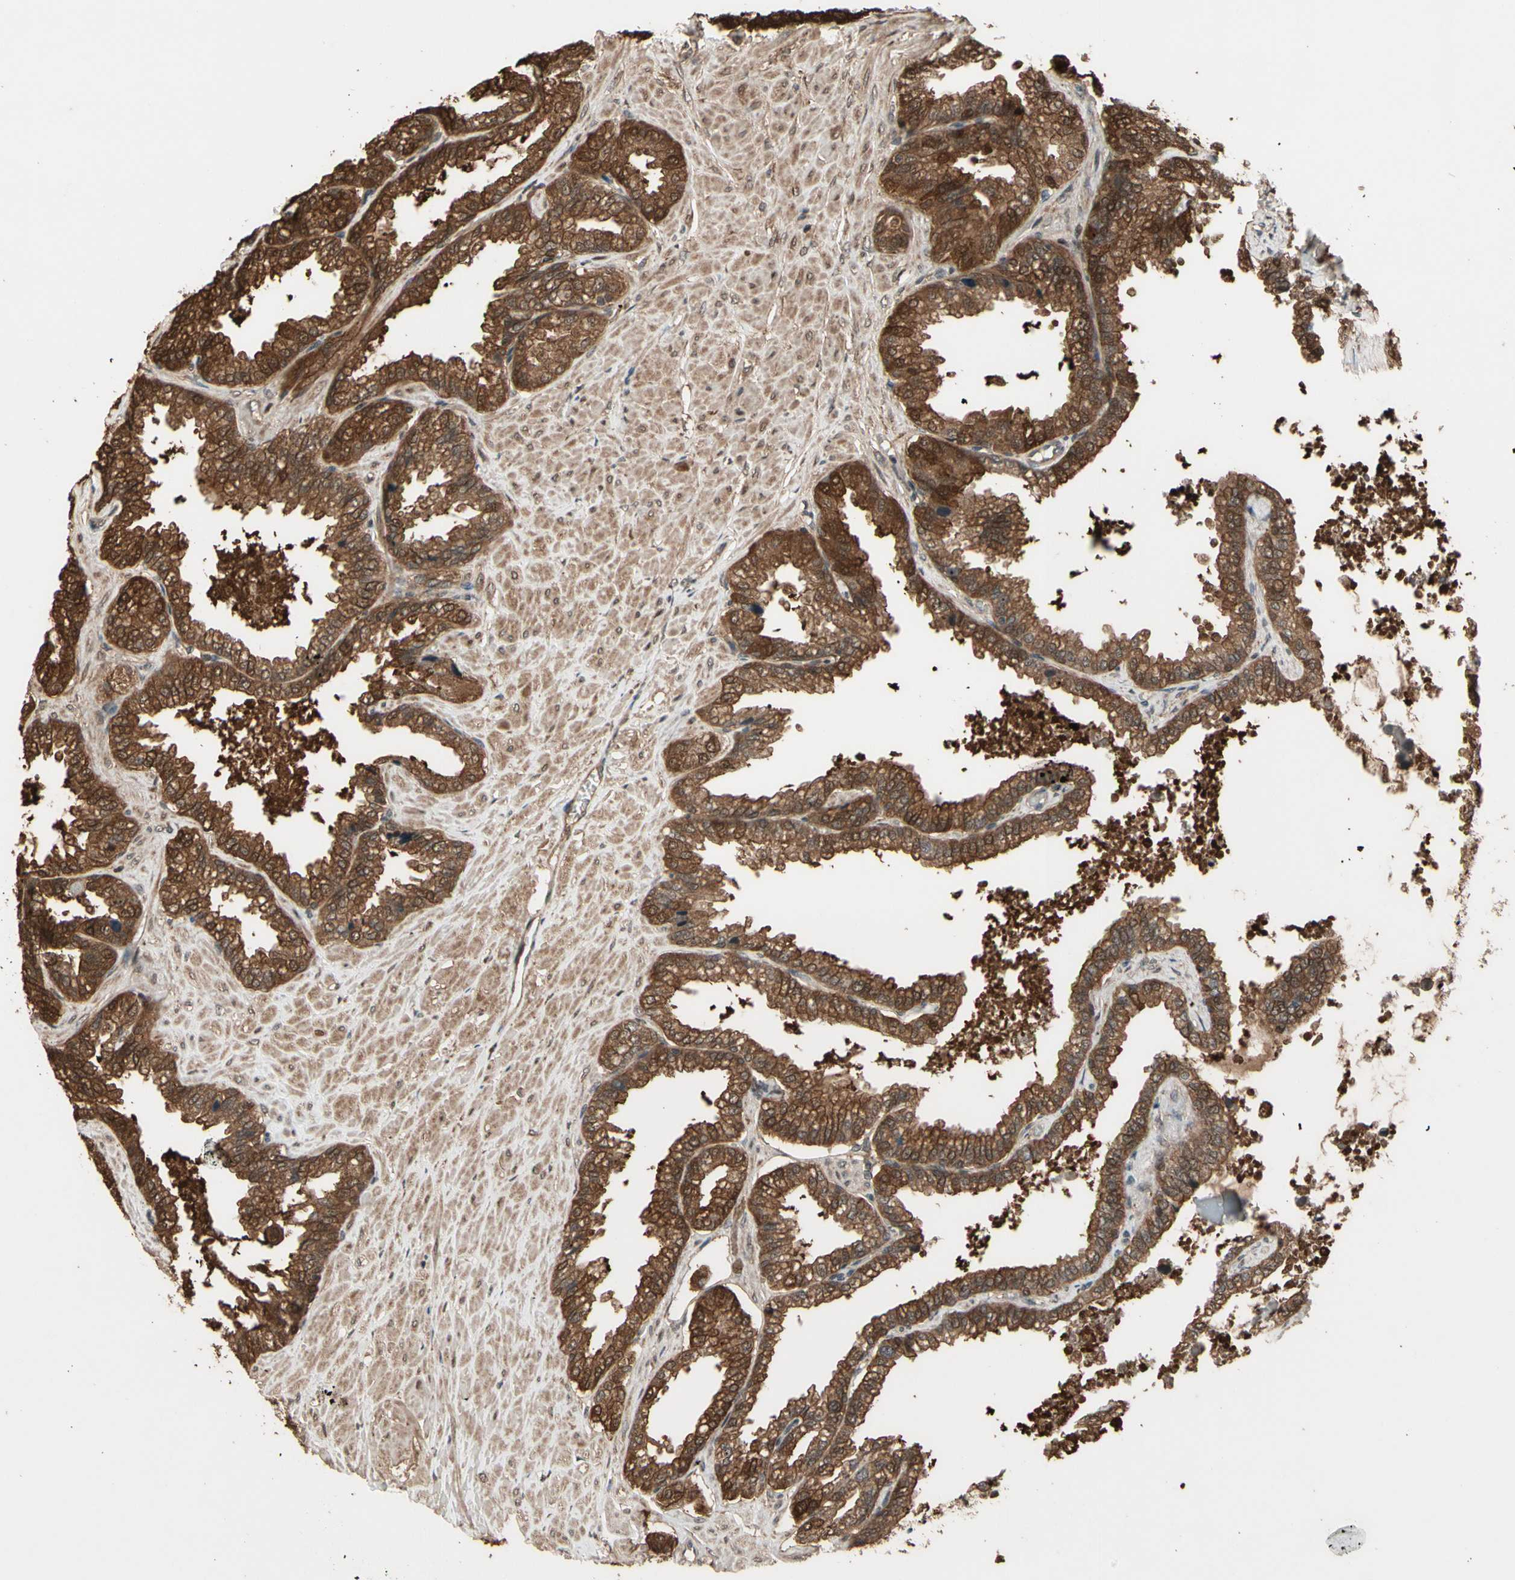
{"staining": {"intensity": "moderate", "quantity": ">75%", "location": "cytoplasmic/membranous,nuclear"}, "tissue": "seminal vesicle", "cell_type": "Glandular cells", "image_type": "normal", "snomed": [{"axis": "morphology", "description": "Normal tissue, NOS"}, {"axis": "topography", "description": "Seminal veicle"}], "caption": "A medium amount of moderate cytoplasmic/membranous,nuclear staining is seen in approximately >75% of glandular cells in benign seminal vesicle.", "gene": "CSF1R", "patient": {"sex": "male", "age": 46}}